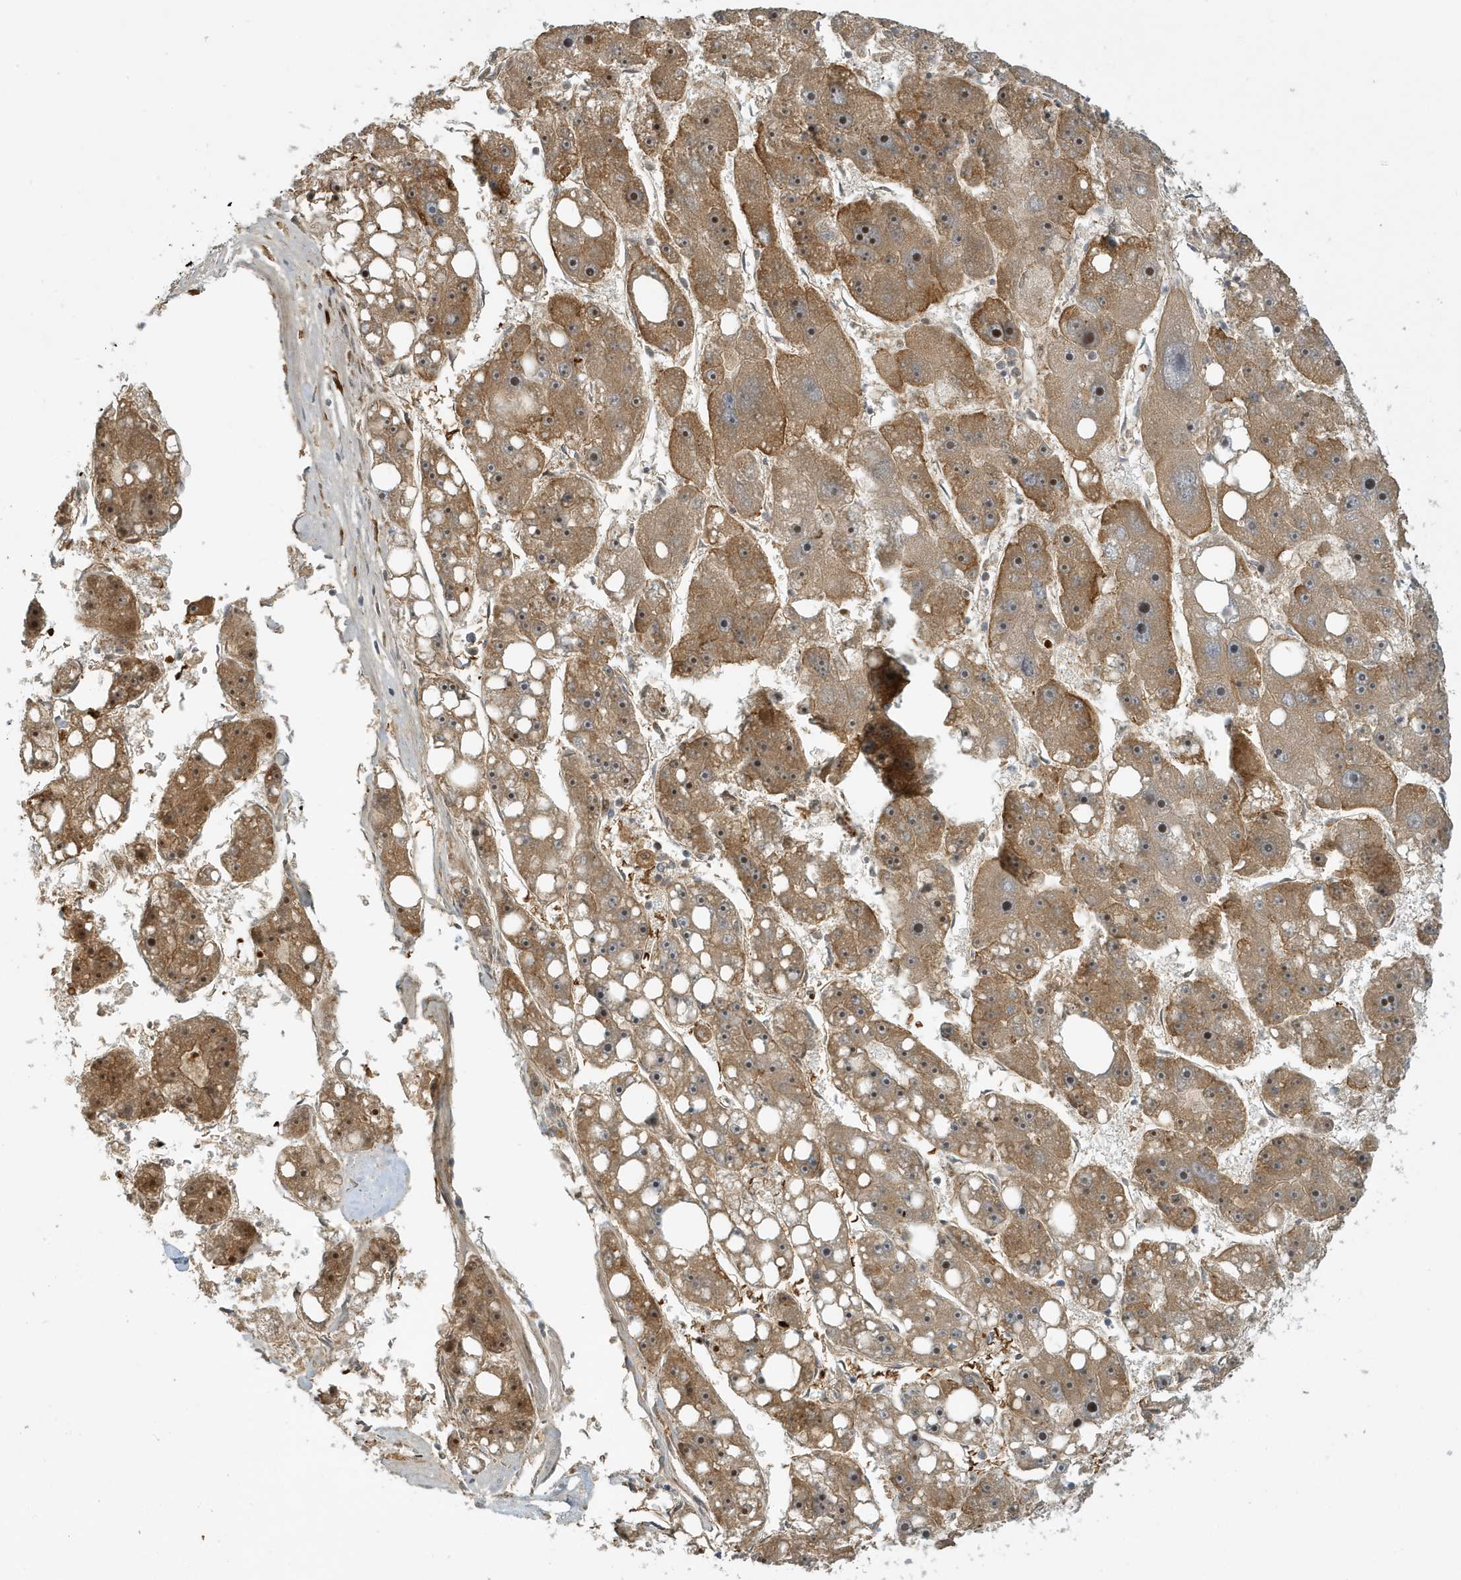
{"staining": {"intensity": "moderate", "quantity": ">75%", "location": "cytoplasmic/membranous,nuclear"}, "tissue": "liver cancer", "cell_type": "Tumor cells", "image_type": "cancer", "snomed": [{"axis": "morphology", "description": "Carcinoma, Hepatocellular, NOS"}, {"axis": "topography", "description": "Liver"}], "caption": "Liver cancer (hepatocellular carcinoma) stained with a protein marker displays moderate staining in tumor cells.", "gene": "FYCO1", "patient": {"sex": "female", "age": 61}}